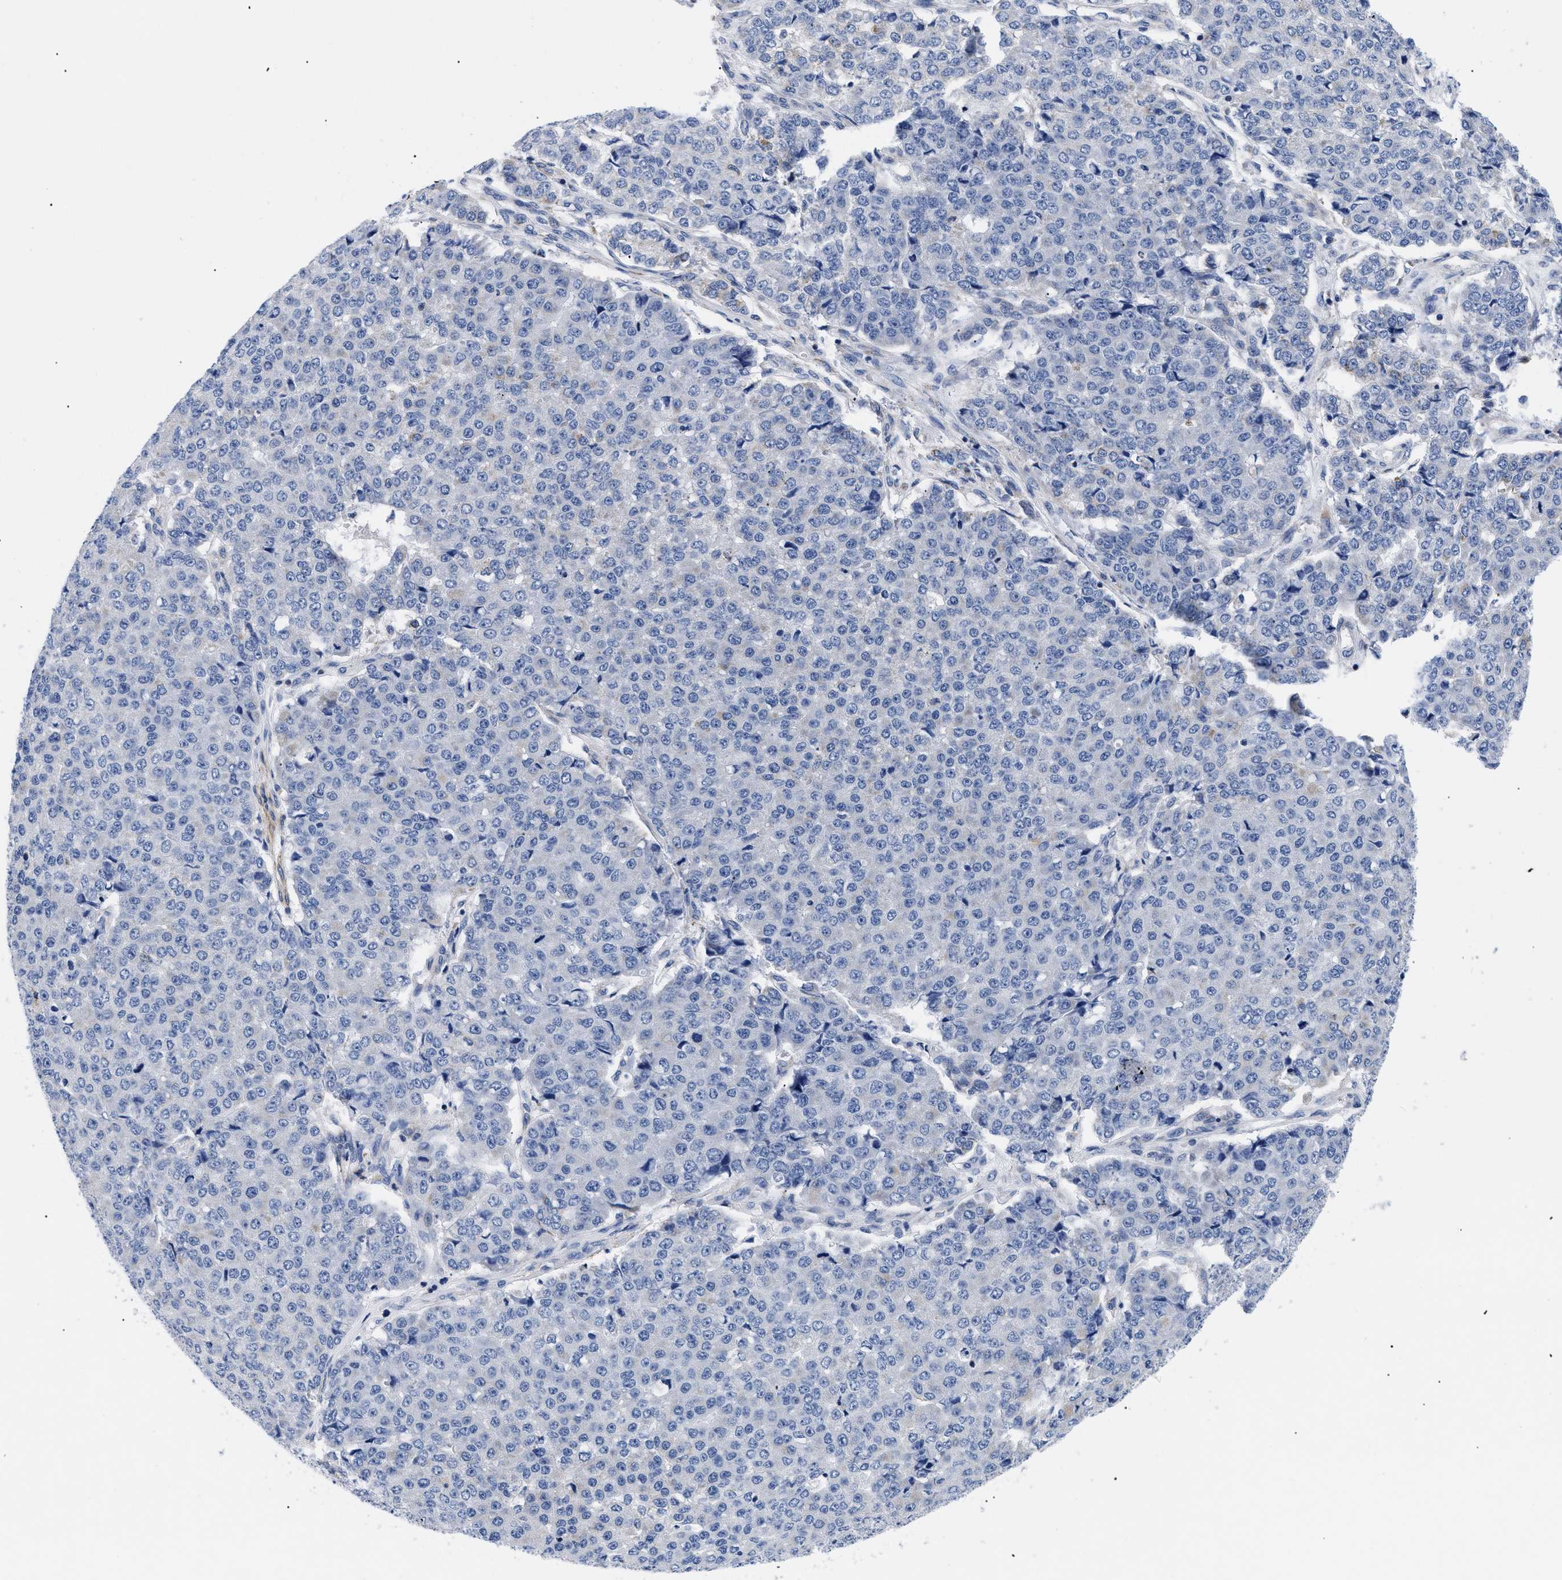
{"staining": {"intensity": "negative", "quantity": "none", "location": "none"}, "tissue": "pancreatic cancer", "cell_type": "Tumor cells", "image_type": "cancer", "snomed": [{"axis": "morphology", "description": "Adenocarcinoma, NOS"}, {"axis": "topography", "description": "Pancreas"}], "caption": "Immunohistochemistry (IHC) photomicrograph of human pancreatic adenocarcinoma stained for a protein (brown), which reveals no expression in tumor cells.", "gene": "GPR149", "patient": {"sex": "male", "age": 50}}